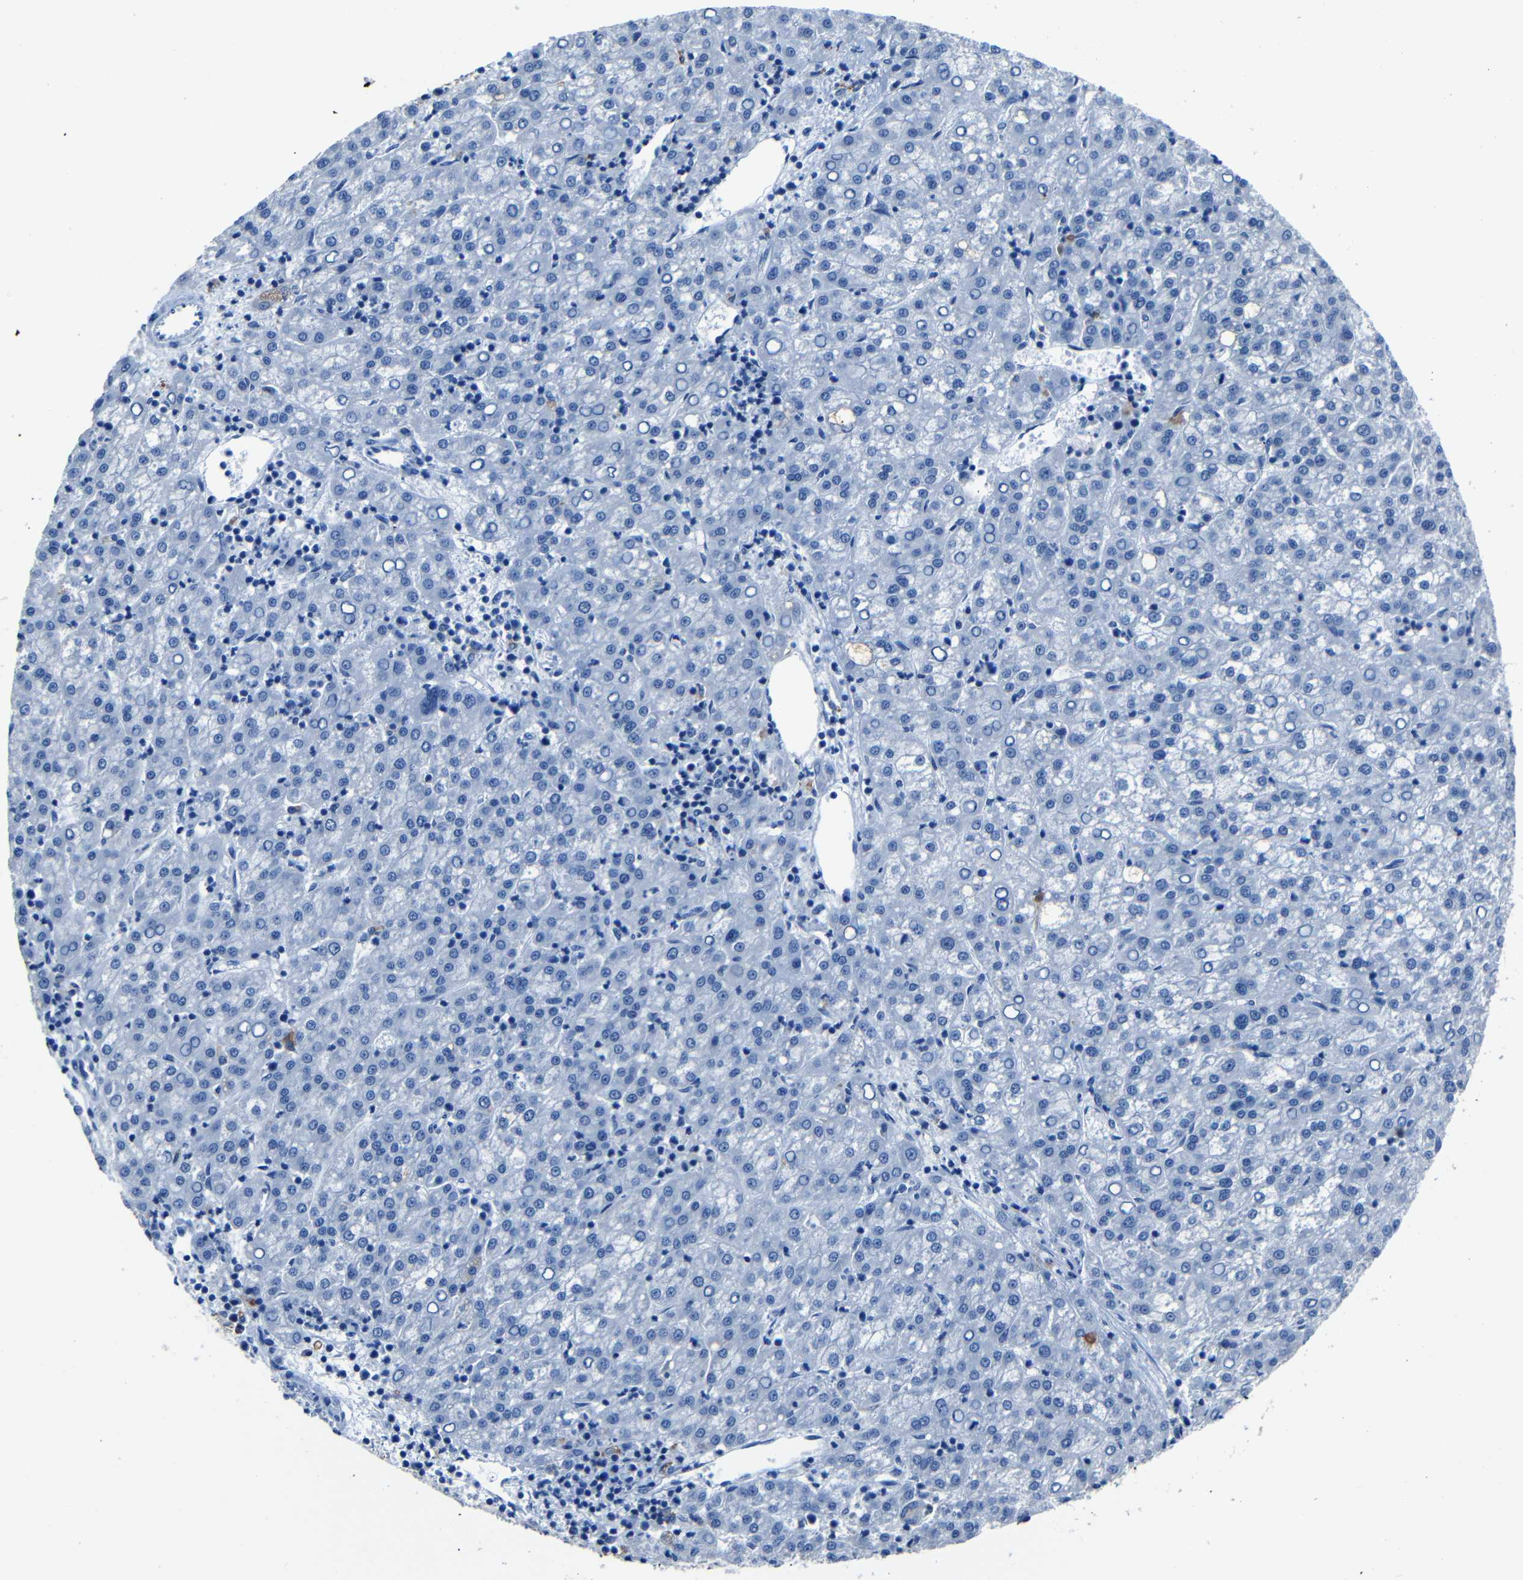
{"staining": {"intensity": "negative", "quantity": "none", "location": "none"}, "tissue": "liver cancer", "cell_type": "Tumor cells", "image_type": "cancer", "snomed": [{"axis": "morphology", "description": "Carcinoma, Hepatocellular, NOS"}, {"axis": "topography", "description": "Liver"}], "caption": "A histopathology image of hepatocellular carcinoma (liver) stained for a protein reveals no brown staining in tumor cells.", "gene": "CLDN11", "patient": {"sex": "female", "age": 58}}